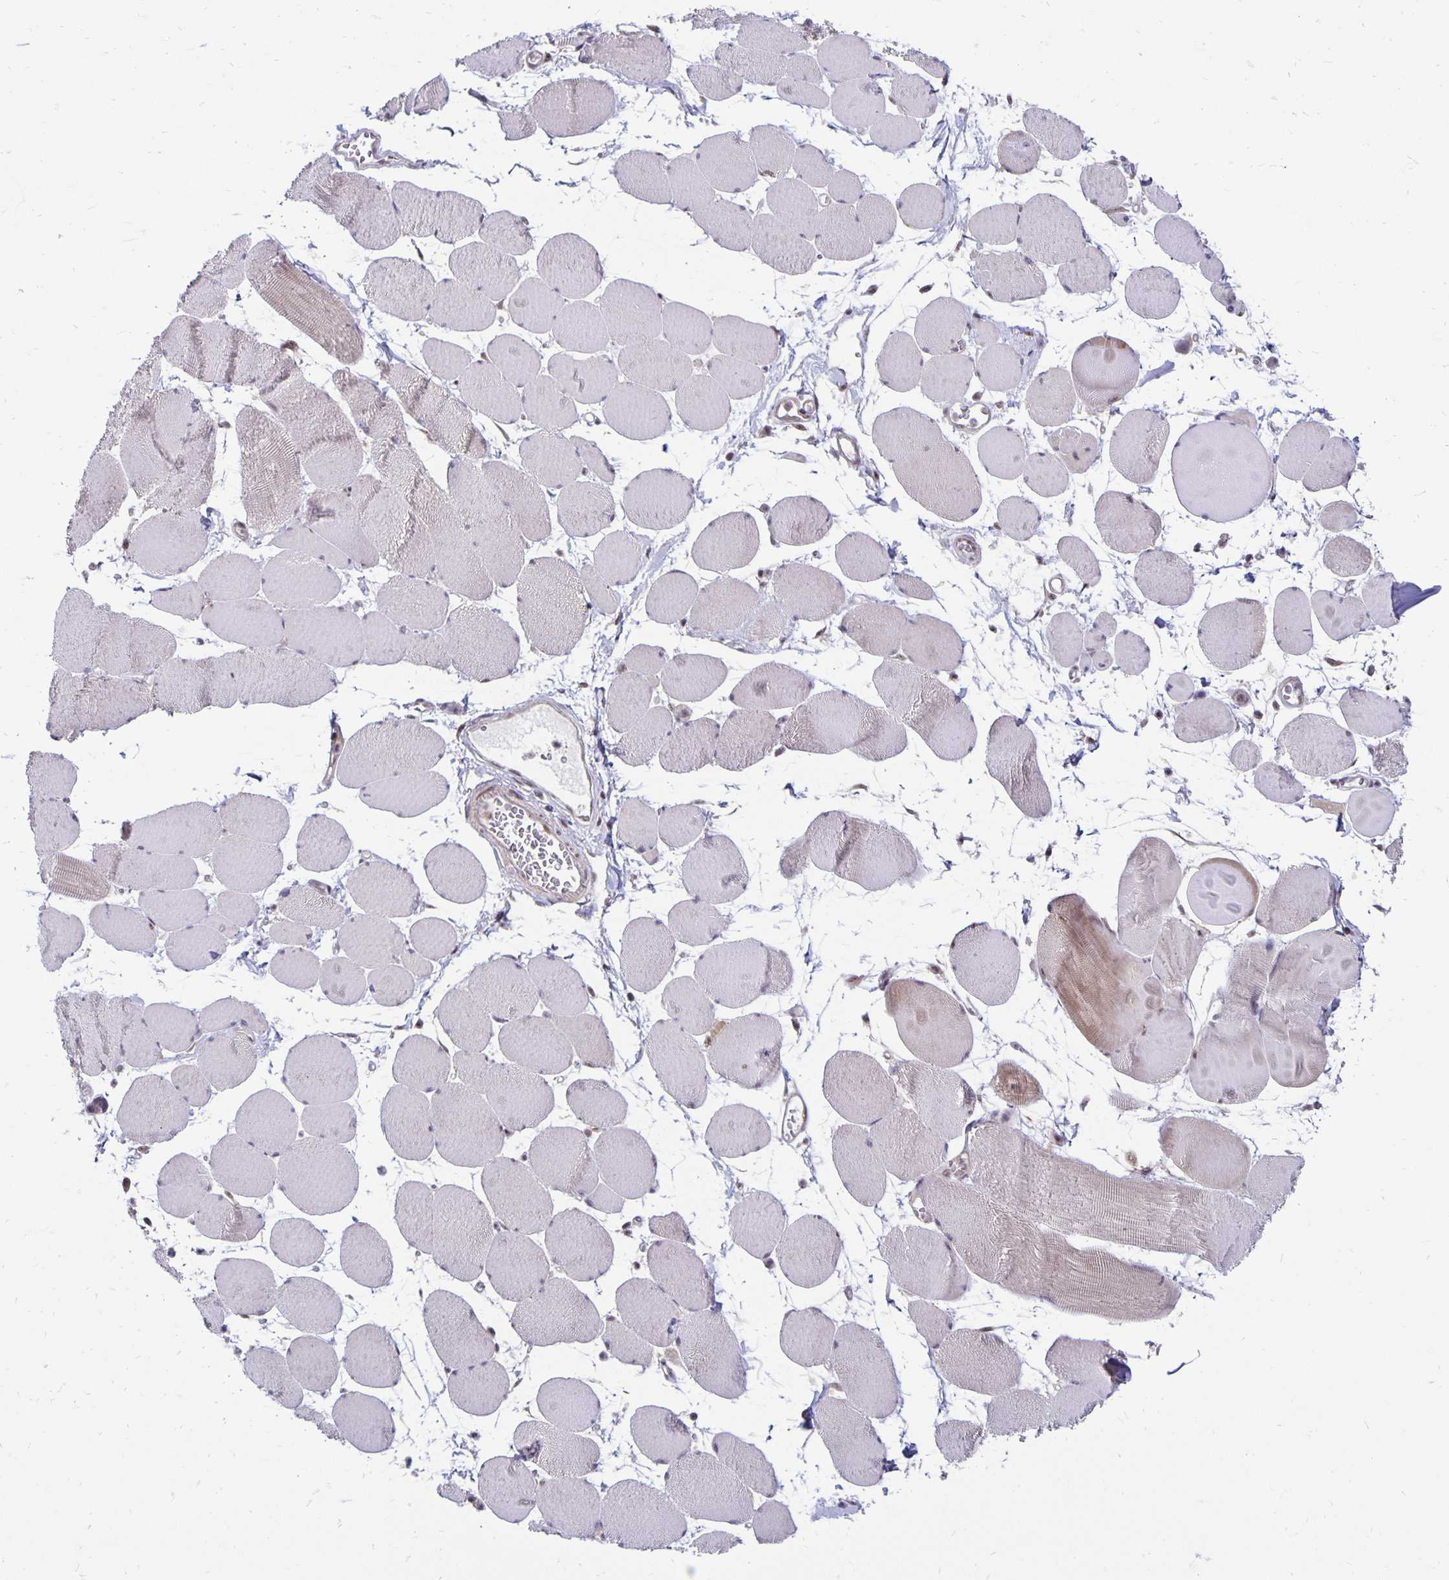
{"staining": {"intensity": "weak", "quantity": "<25%", "location": "nuclear"}, "tissue": "skeletal muscle", "cell_type": "Myocytes", "image_type": "normal", "snomed": [{"axis": "morphology", "description": "Normal tissue, NOS"}, {"axis": "topography", "description": "Skeletal muscle"}], "caption": "An immunohistochemistry photomicrograph of benign skeletal muscle is shown. There is no staining in myocytes of skeletal muscle. (Brightfield microscopy of DAB (3,3'-diaminobenzidine) immunohistochemistry (IHC) at high magnification).", "gene": "EXOC6B", "patient": {"sex": "female", "age": 75}}